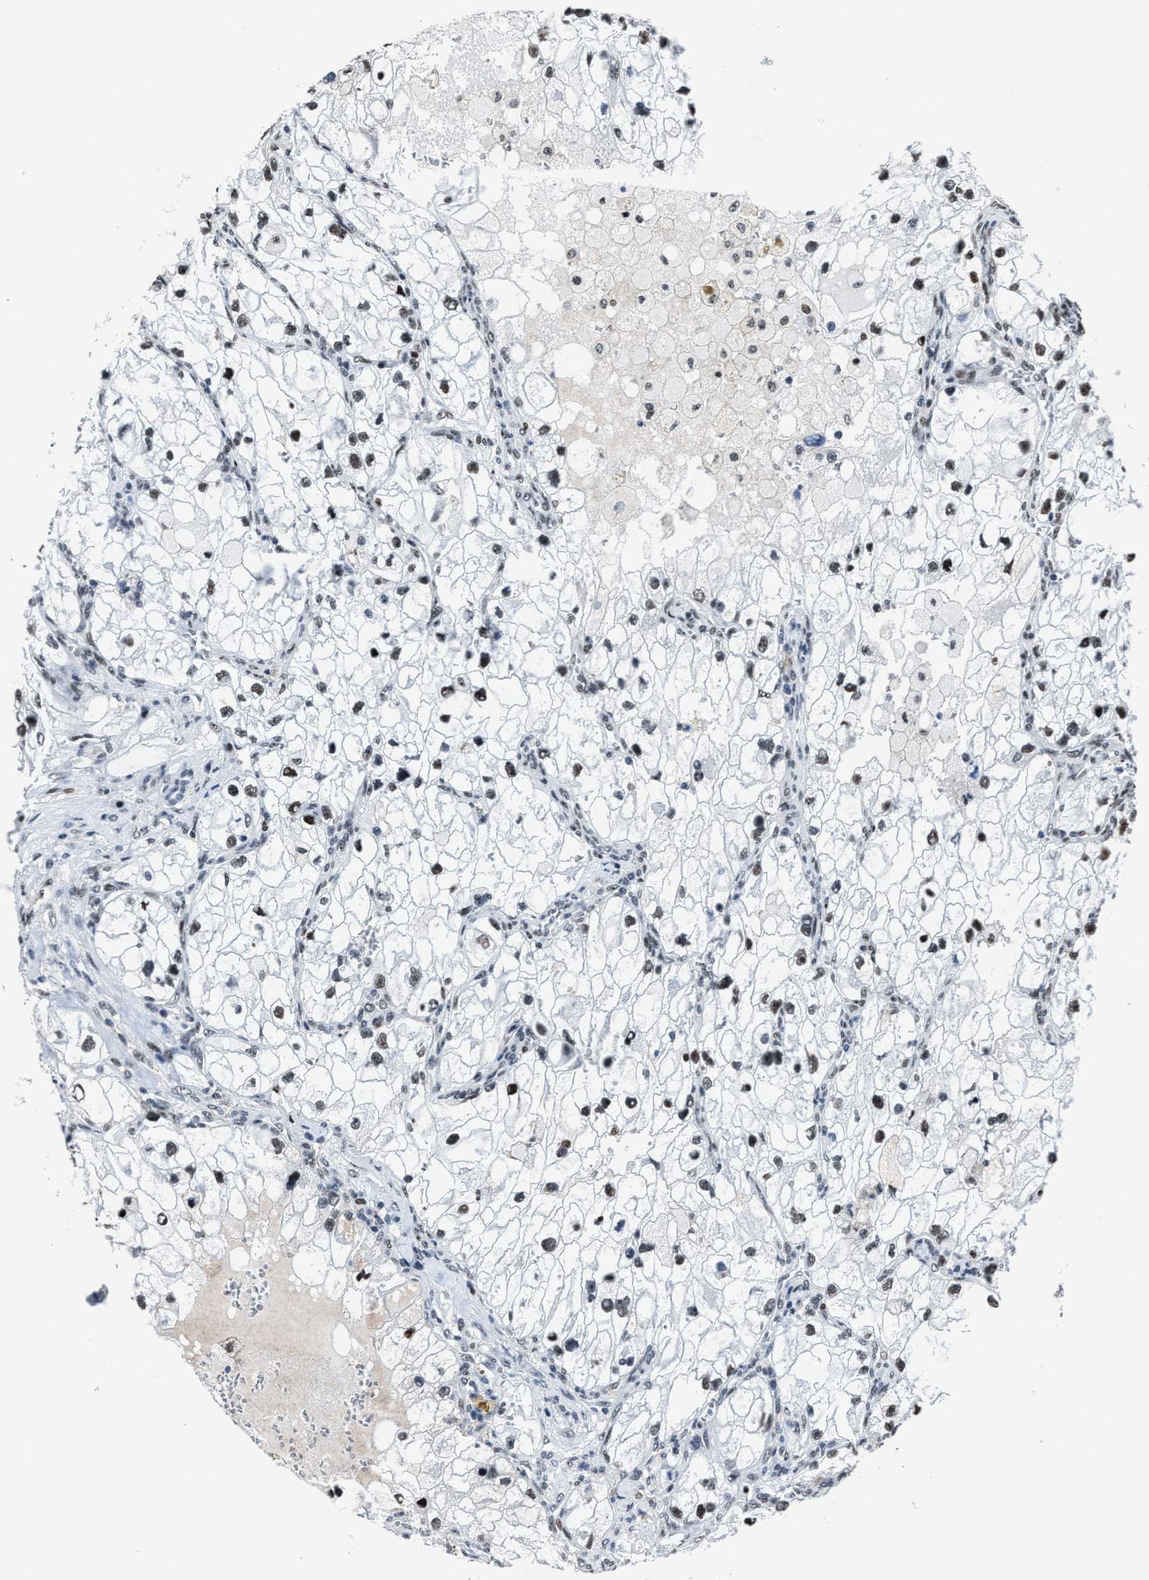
{"staining": {"intensity": "moderate", "quantity": ">75%", "location": "nuclear"}, "tissue": "renal cancer", "cell_type": "Tumor cells", "image_type": "cancer", "snomed": [{"axis": "morphology", "description": "Adenocarcinoma, NOS"}, {"axis": "topography", "description": "Kidney"}], "caption": "Protein positivity by immunohistochemistry shows moderate nuclear expression in about >75% of tumor cells in renal adenocarcinoma. (brown staining indicates protein expression, while blue staining denotes nuclei).", "gene": "PPIE", "patient": {"sex": "female", "age": 70}}